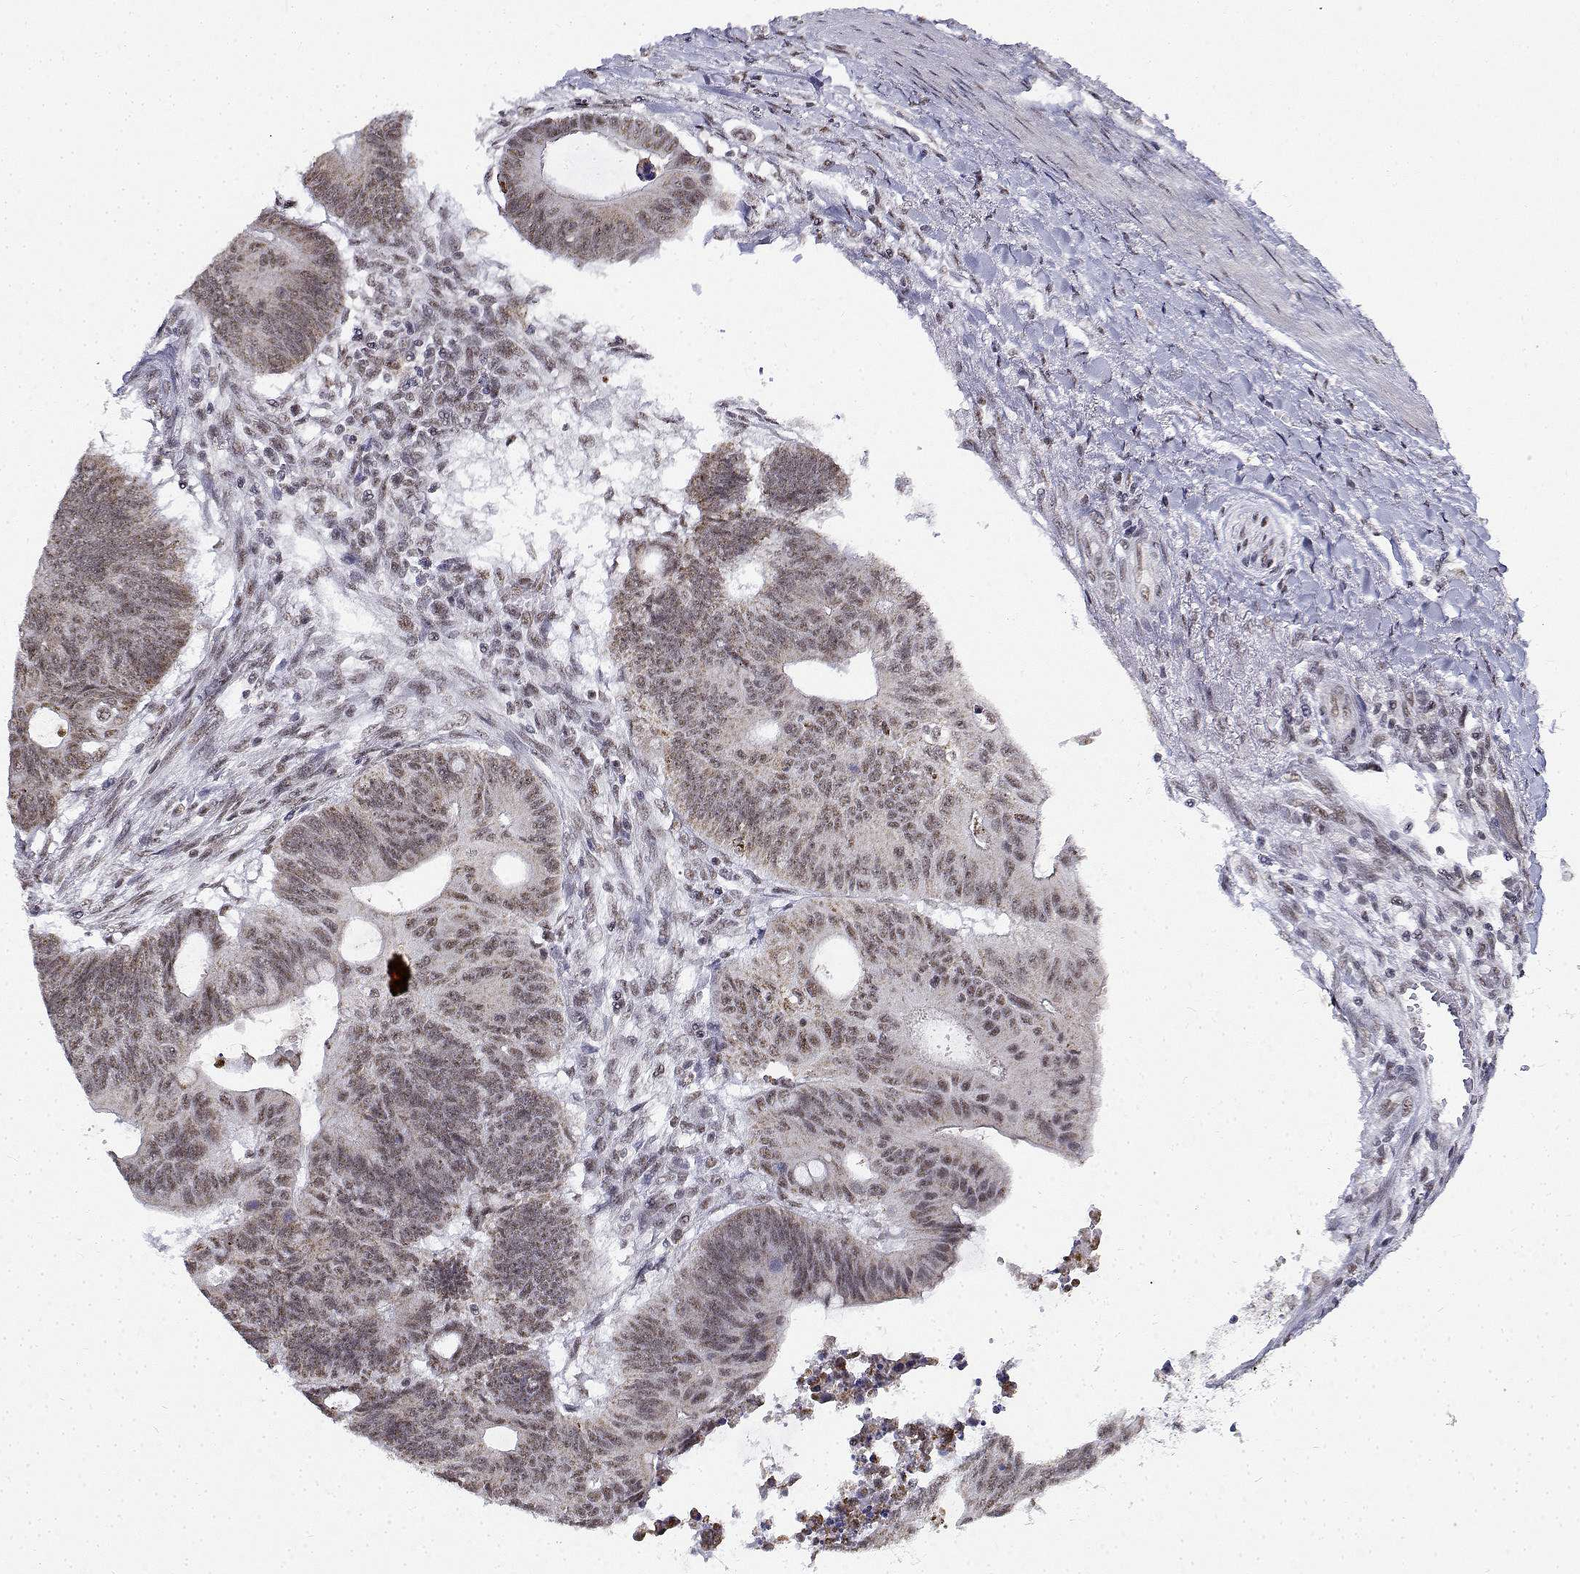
{"staining": {"intensity": "weak", "quantity": ">75%", "location": "nuclear"}, "tissue": "colorectal cancer", "cell_type": "Tumor cells", "image_type": "cancer", "snomed": [{"axis": "morphology", "description": "Adenocarcinoma, NOS"}, {"axis": "topography", "description": "Colon"}], "caption": "Immunohistochemistry (DAB) staining of colorectal adenocarcinoma reveals weak nuclear protein expression in about >75% of tumor cells. (Stains: DAB (3,3'-diaminobenzidine) in brown, nuclei in blue, Microscopy: brightfield microscopy at high magnification).", "gene": "BCAS2", "patient": {"sex": "male", "age": 65}}